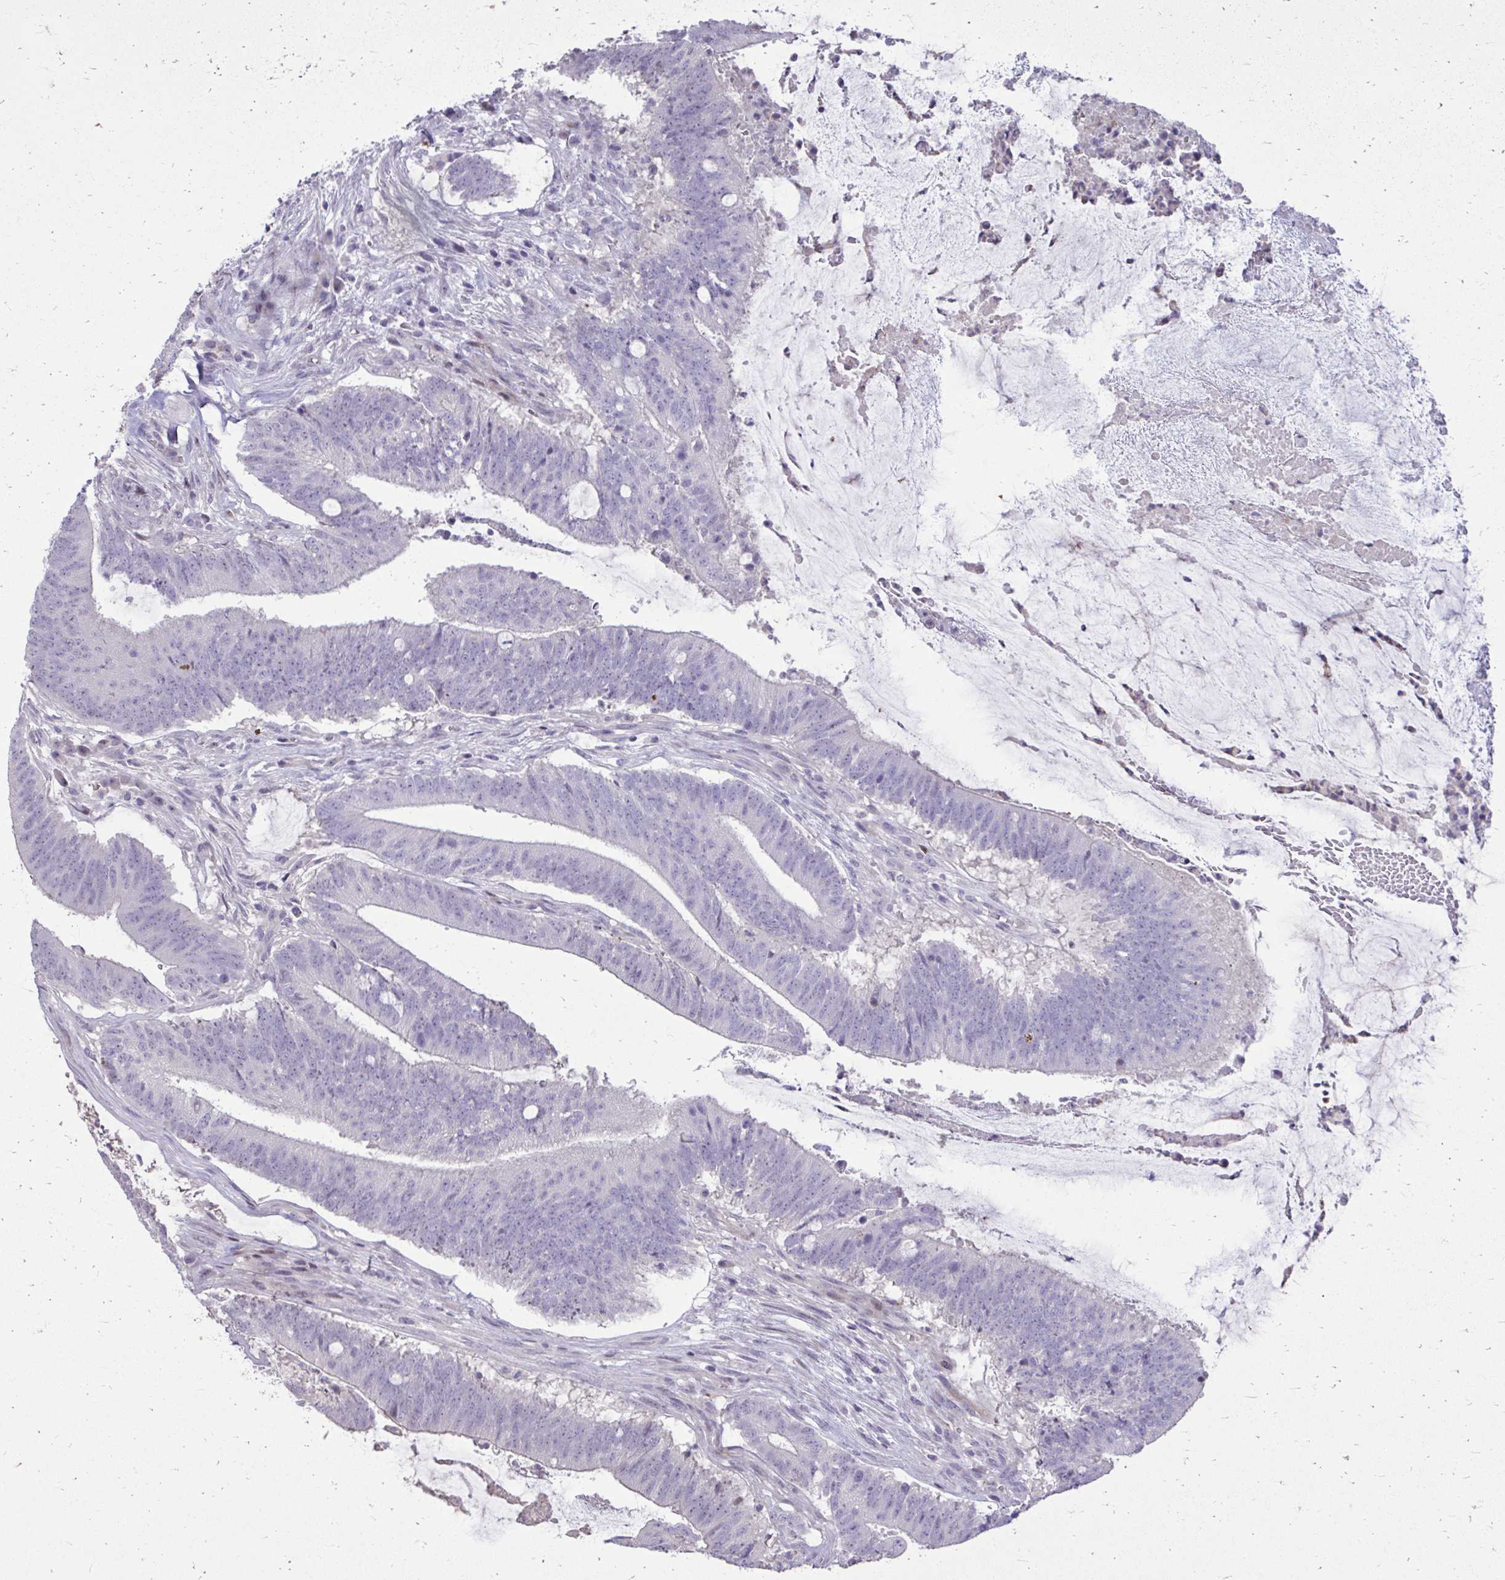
{"staining": {"intensity": "negative", "quantity": "none", "location": "none"}, "tissue": "colorectal cancer", "cell_type": "Tumor cells", "image_type": "cancer", "snomed": [{"axis": "morphology", "description": "Adenocarcinoma, NOS"}, {"axis": "topography", "description": "Colon"}], "caption": "Immunohistochemical staining of colorectal cancer shows no significant positivity in tumor cells. Nuclei are stained in blue.", "gene": "DLX4", "patient": {"sex": "female", "age": 43}}